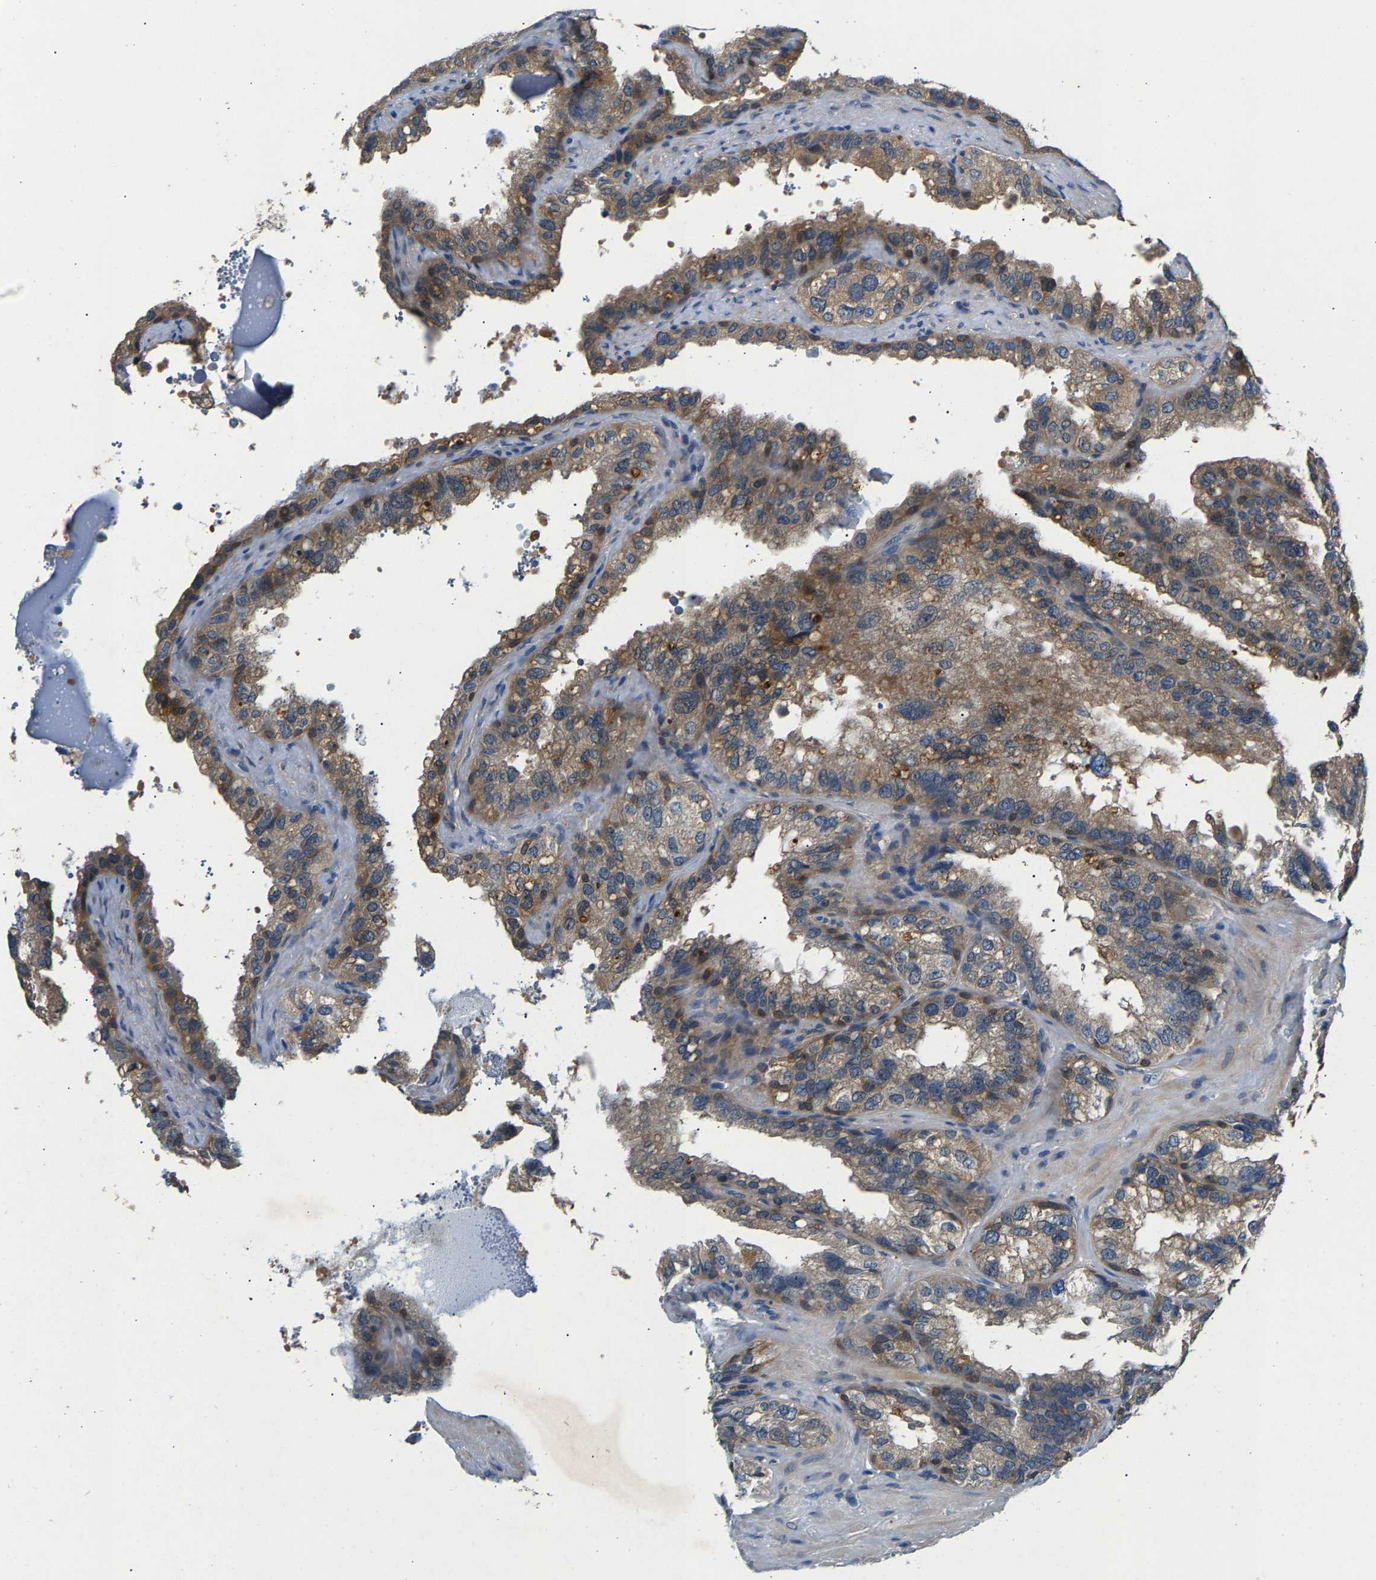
{"staining": {"intensity": "moderate", "quantity": ">75%", "location": "cytoplasmic/membranous"}, "tissue": "seminal vesicle", "cell_type": "Glandular cells", "image_type": "normal", "snomed": [{"axis": "morphology", "description": "Normal tissue, NOS"}, {"axis": "topography", "description": "Seminal veicle"}], "caption": "Immunohistochemistry of benign seminal vesicle exhibits medium levels of moderate cytoplasmic/membranous staining in about >75% of glandular cells. Nuclei are stained in blue.", "gene": "NT5C", "patient": {"sex": "male", "age": 68}}